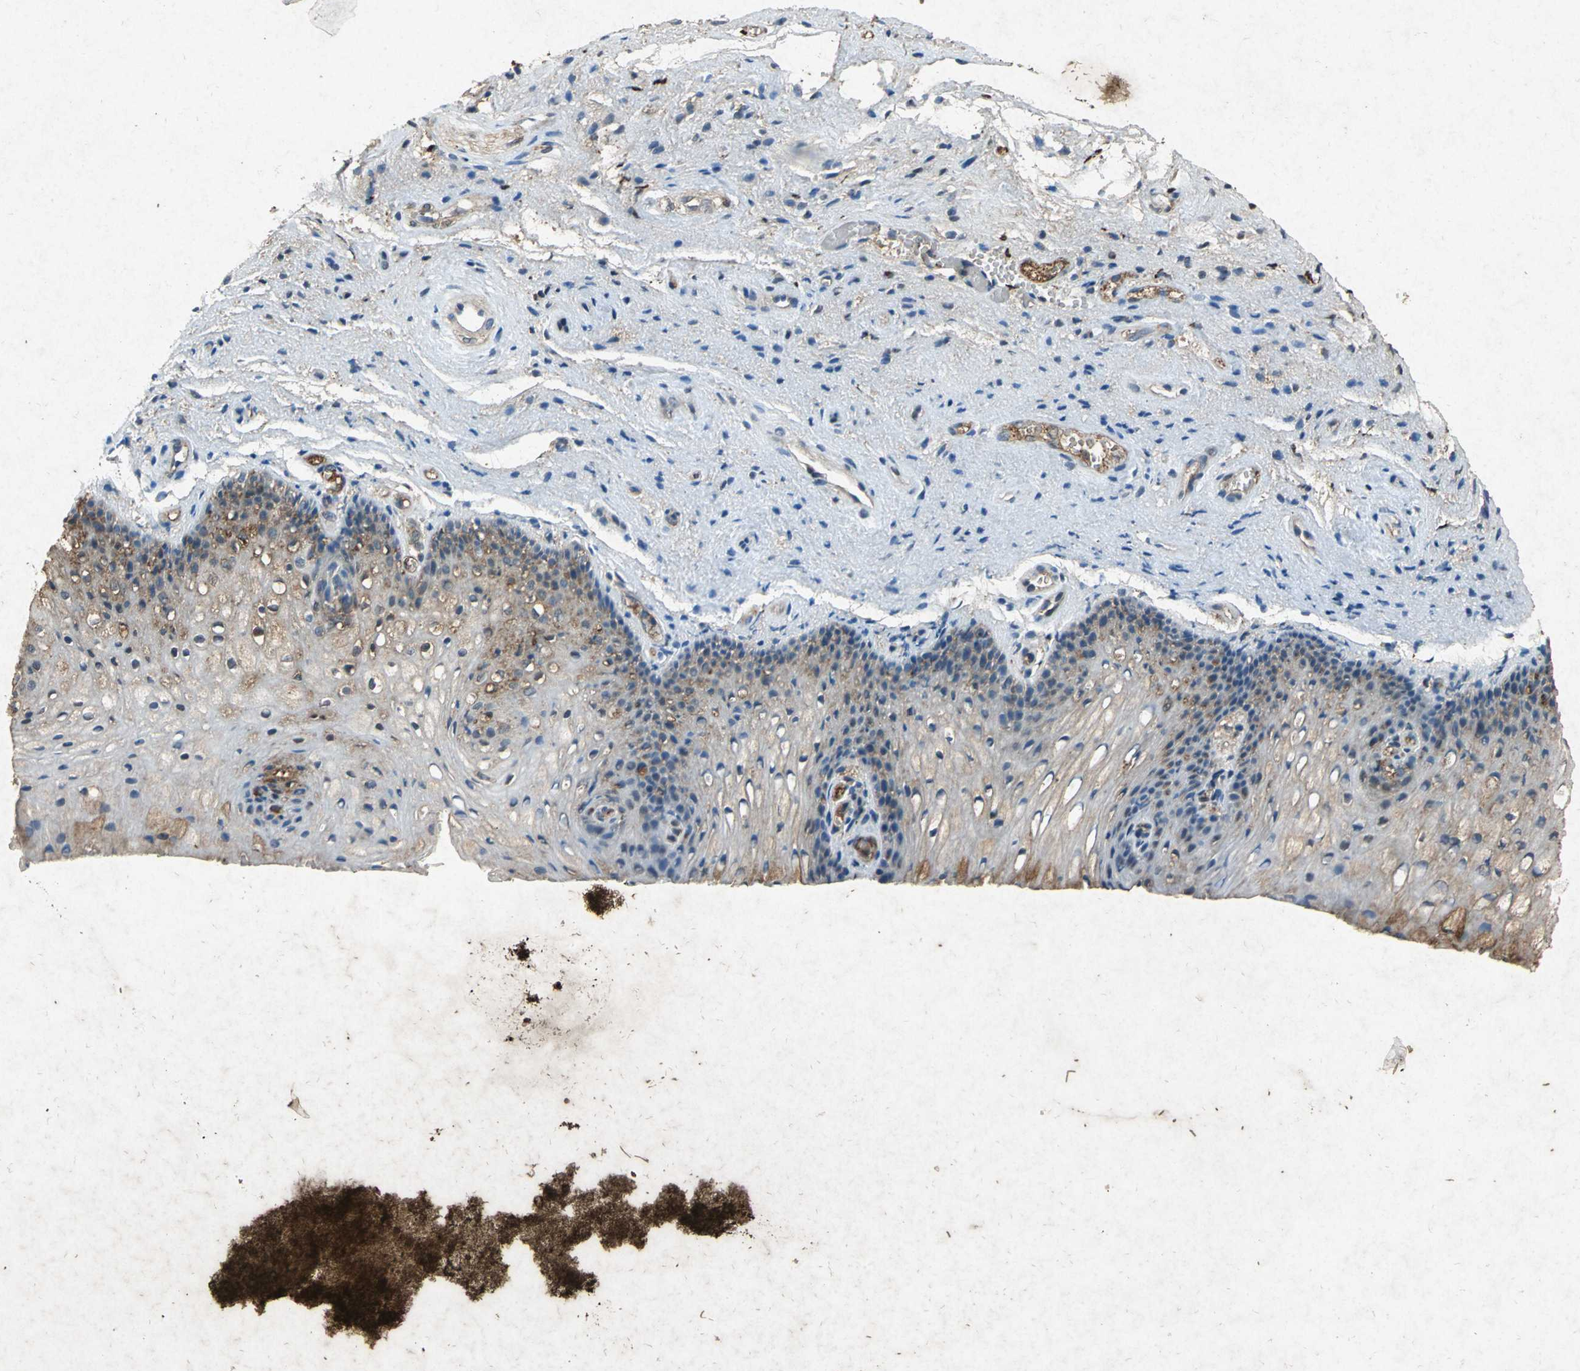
{"staining": {"intensity": "weak", "quantity": ">75%", "location": "cytoplasmic/membranous"}, "tissue": "vagina", "cell_type": "Squamous epithelial cells", "image_type": "normal", "snomed": [{"axis": "morphology", "description": "Normal tissue, NOS"}, {"axis": "topography", "description": "Vagina"}], "caption": "A brown stain highlights weak cytoplasmic/membranous staining of a protein in squamous epithelial cells of normal vagina. (Brightfield microscopy of DAB IHC at high magnification).", "gene": "HSP90AB1", "patient": {"sex": "female", "age": 34}}